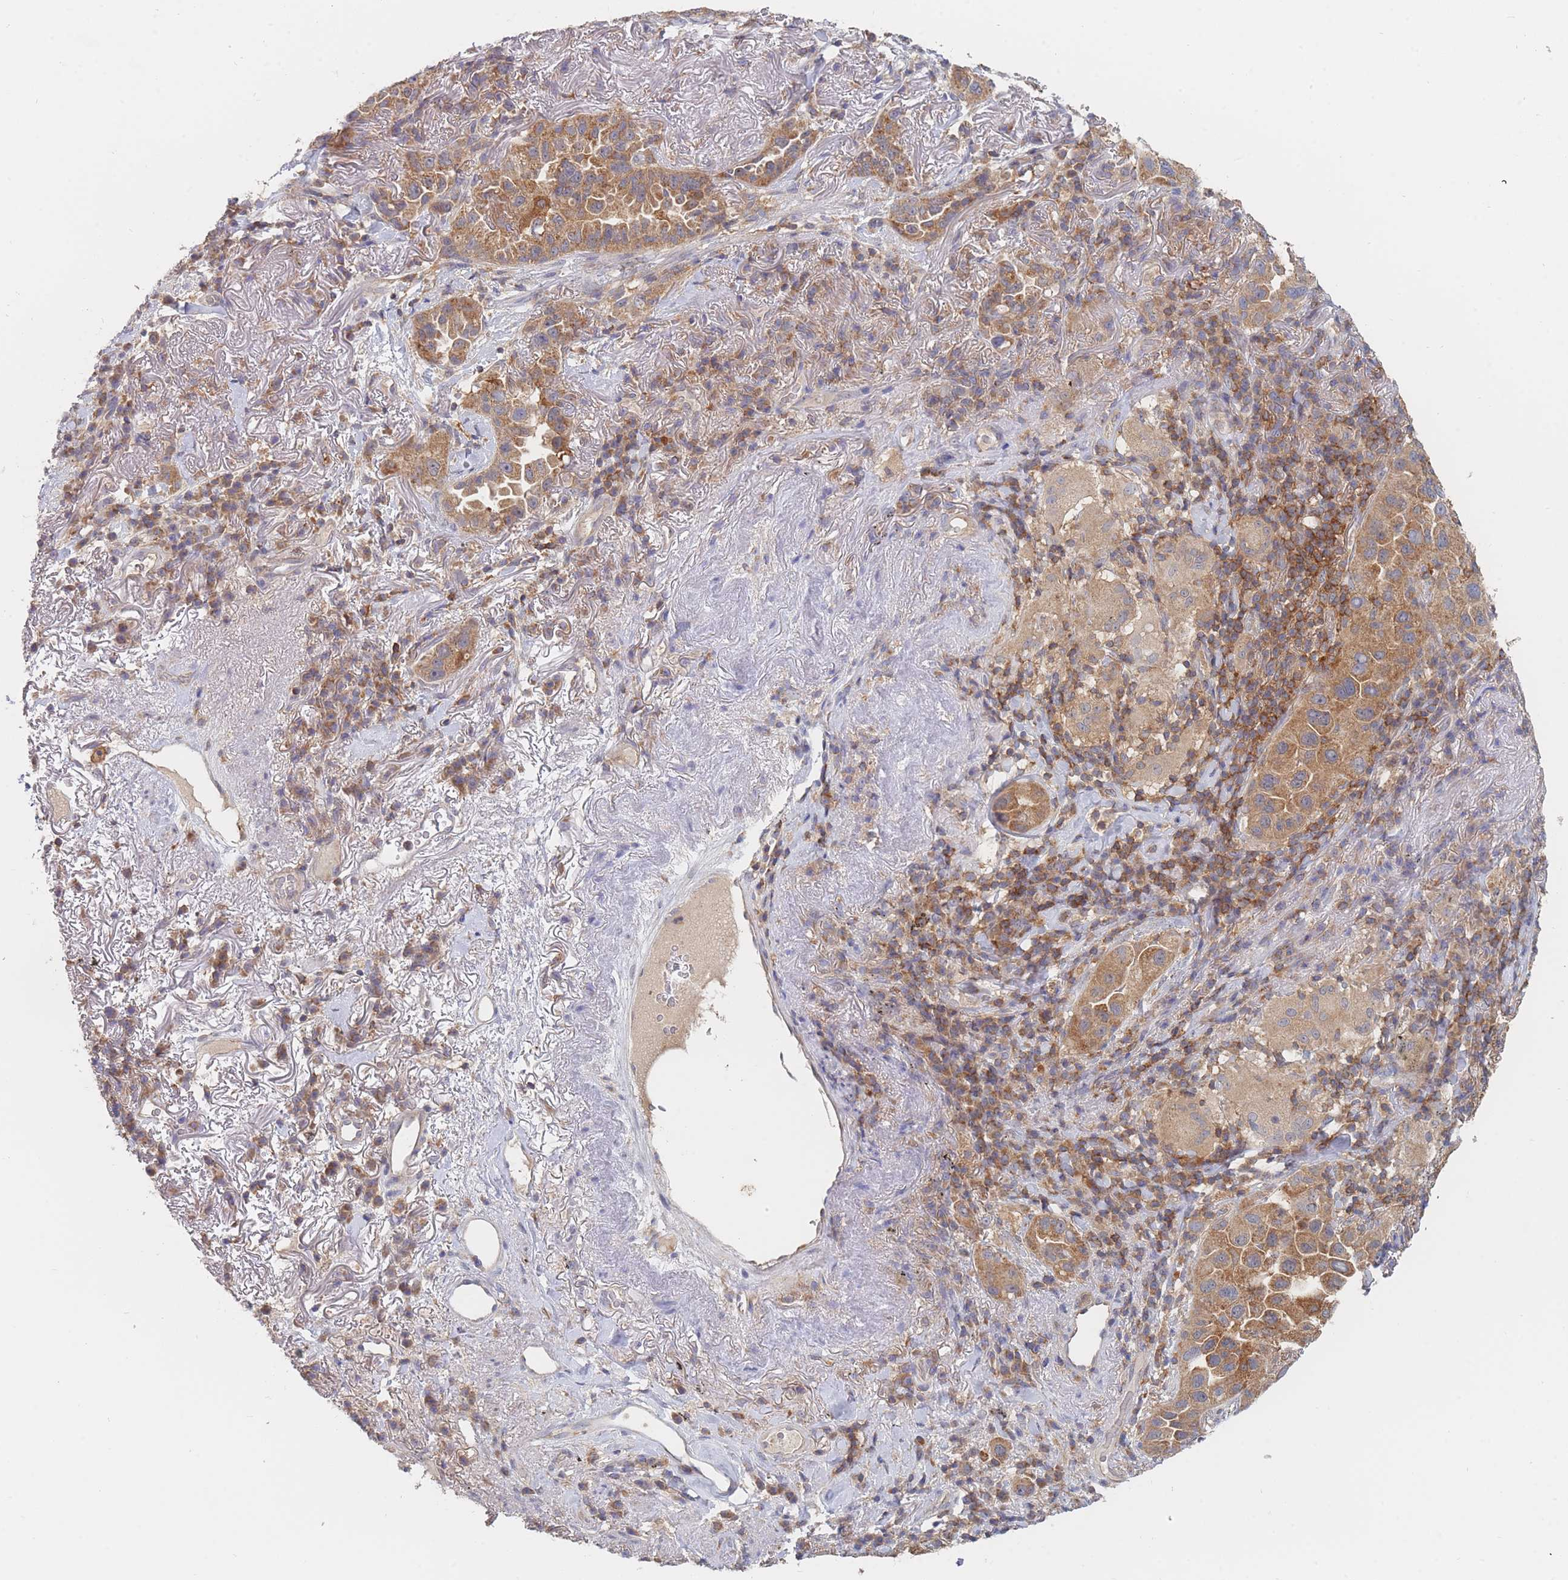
{"staining": {"intensity": "moderate", "quantity": ">75%", "location": "cytoplasmic/membranous"}, "tissue": "lung cancer", "cell_type": "Tumor cells", "image_type": "cancer", "snomed": [{"axis": "morphology", "description": "Adenocarcinoma, NOS"}, {"axis": "topography", "description": "Lung"}], "caption": "A brown stain shows moderate cytoplasmic/membranous positivity of a protein in human lung cancer tumor cells.", "gene": "PPP6C", "patient": {"sex": "female", "age": 69}}